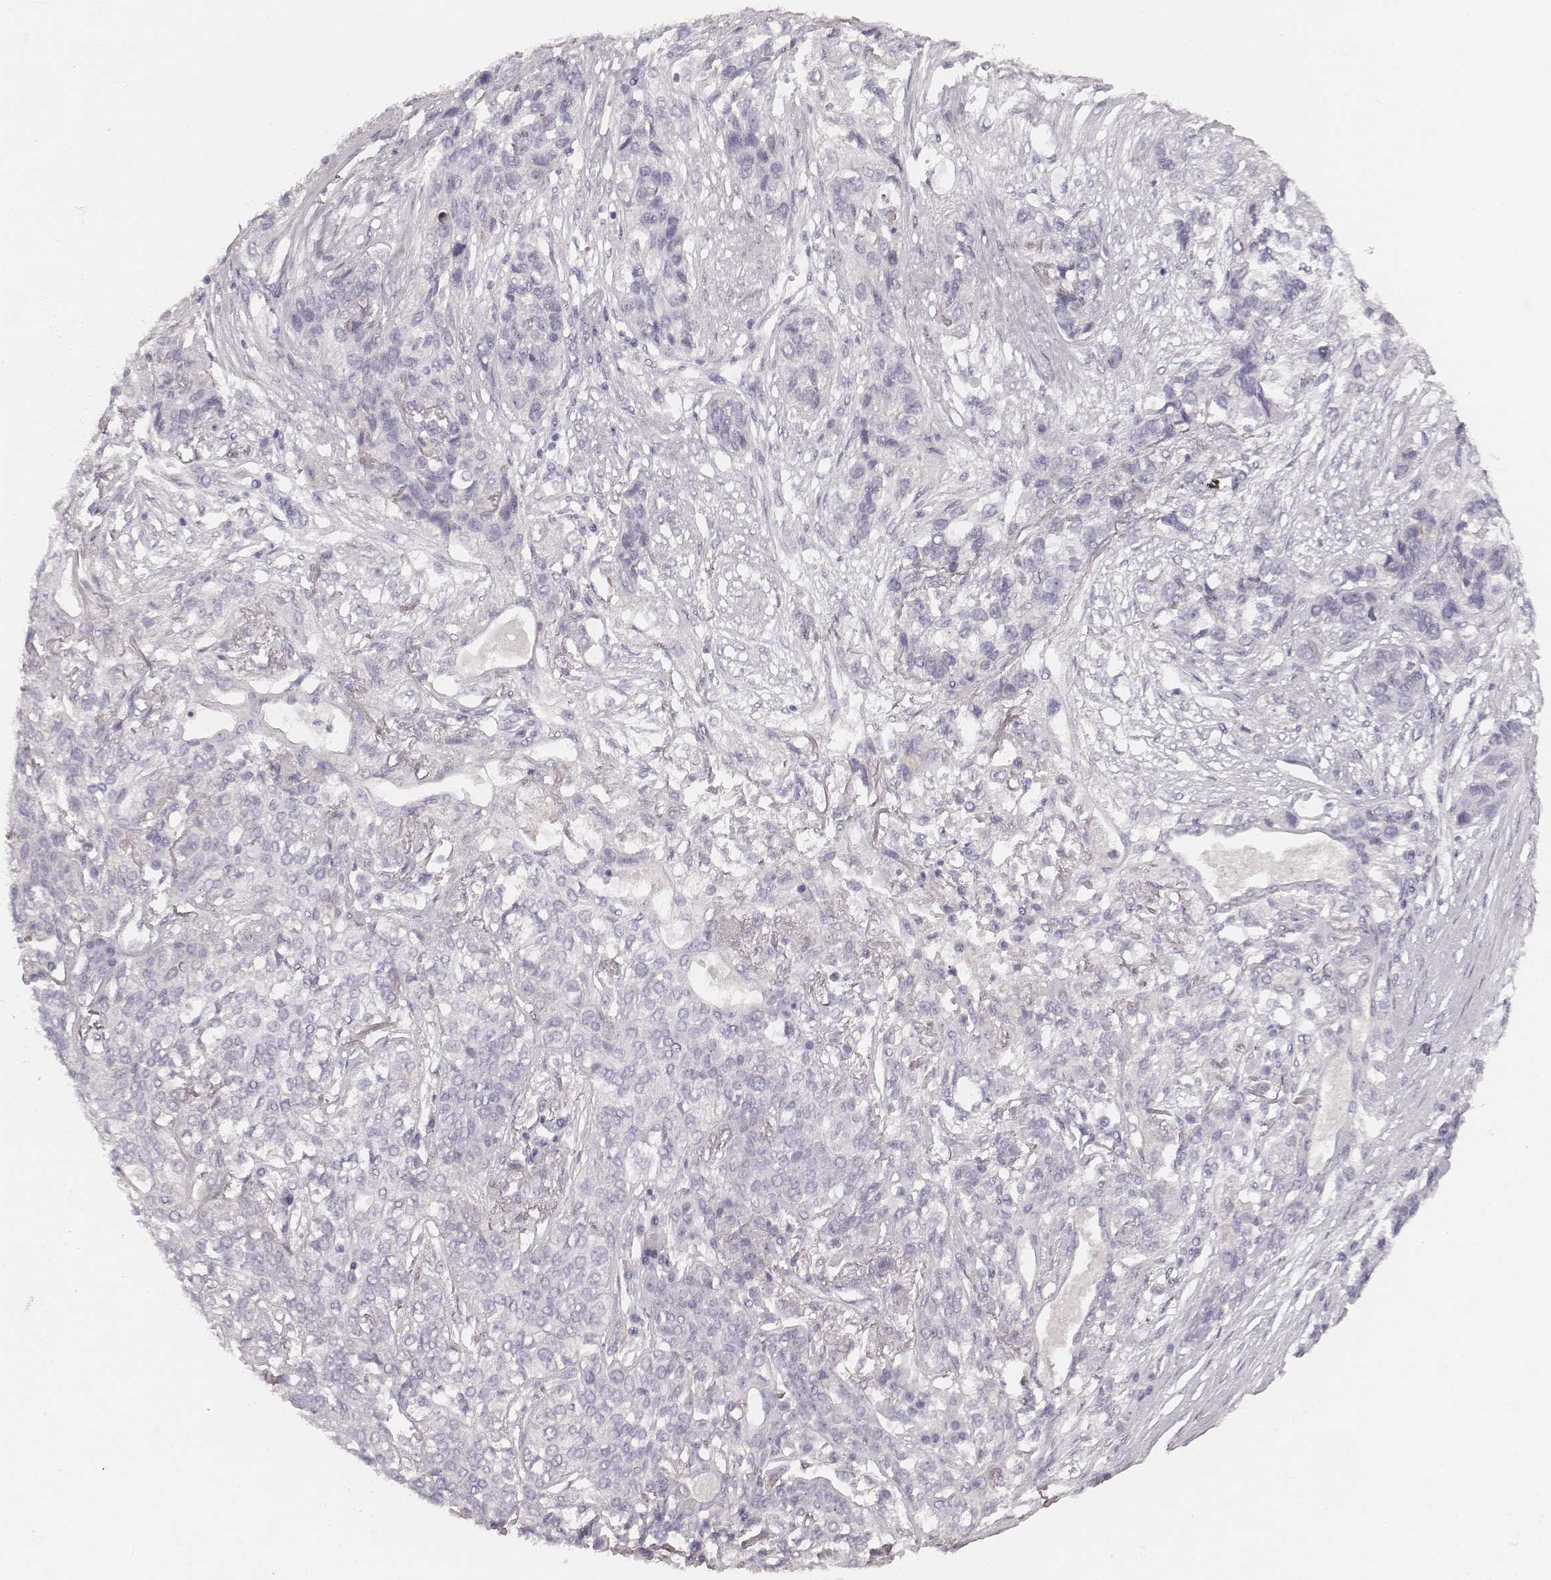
{"staining": {"intensity": "negative", "quantity": "none", "location": "none"}, "tissue": "lung cancer", "cell_type": "Tumor cells", "image_type": "cancer", "snomed": [{"axis": "morphology", "description": "Squamous cell carcinoma, NOS"}, {"axis": "topography", "description": "Lung"}], "caption": "Tumor cells are negative for brown protein staining in lung cancer.", "gene": "HNF4G", "patient": {"sex": "female", "age": 70}}